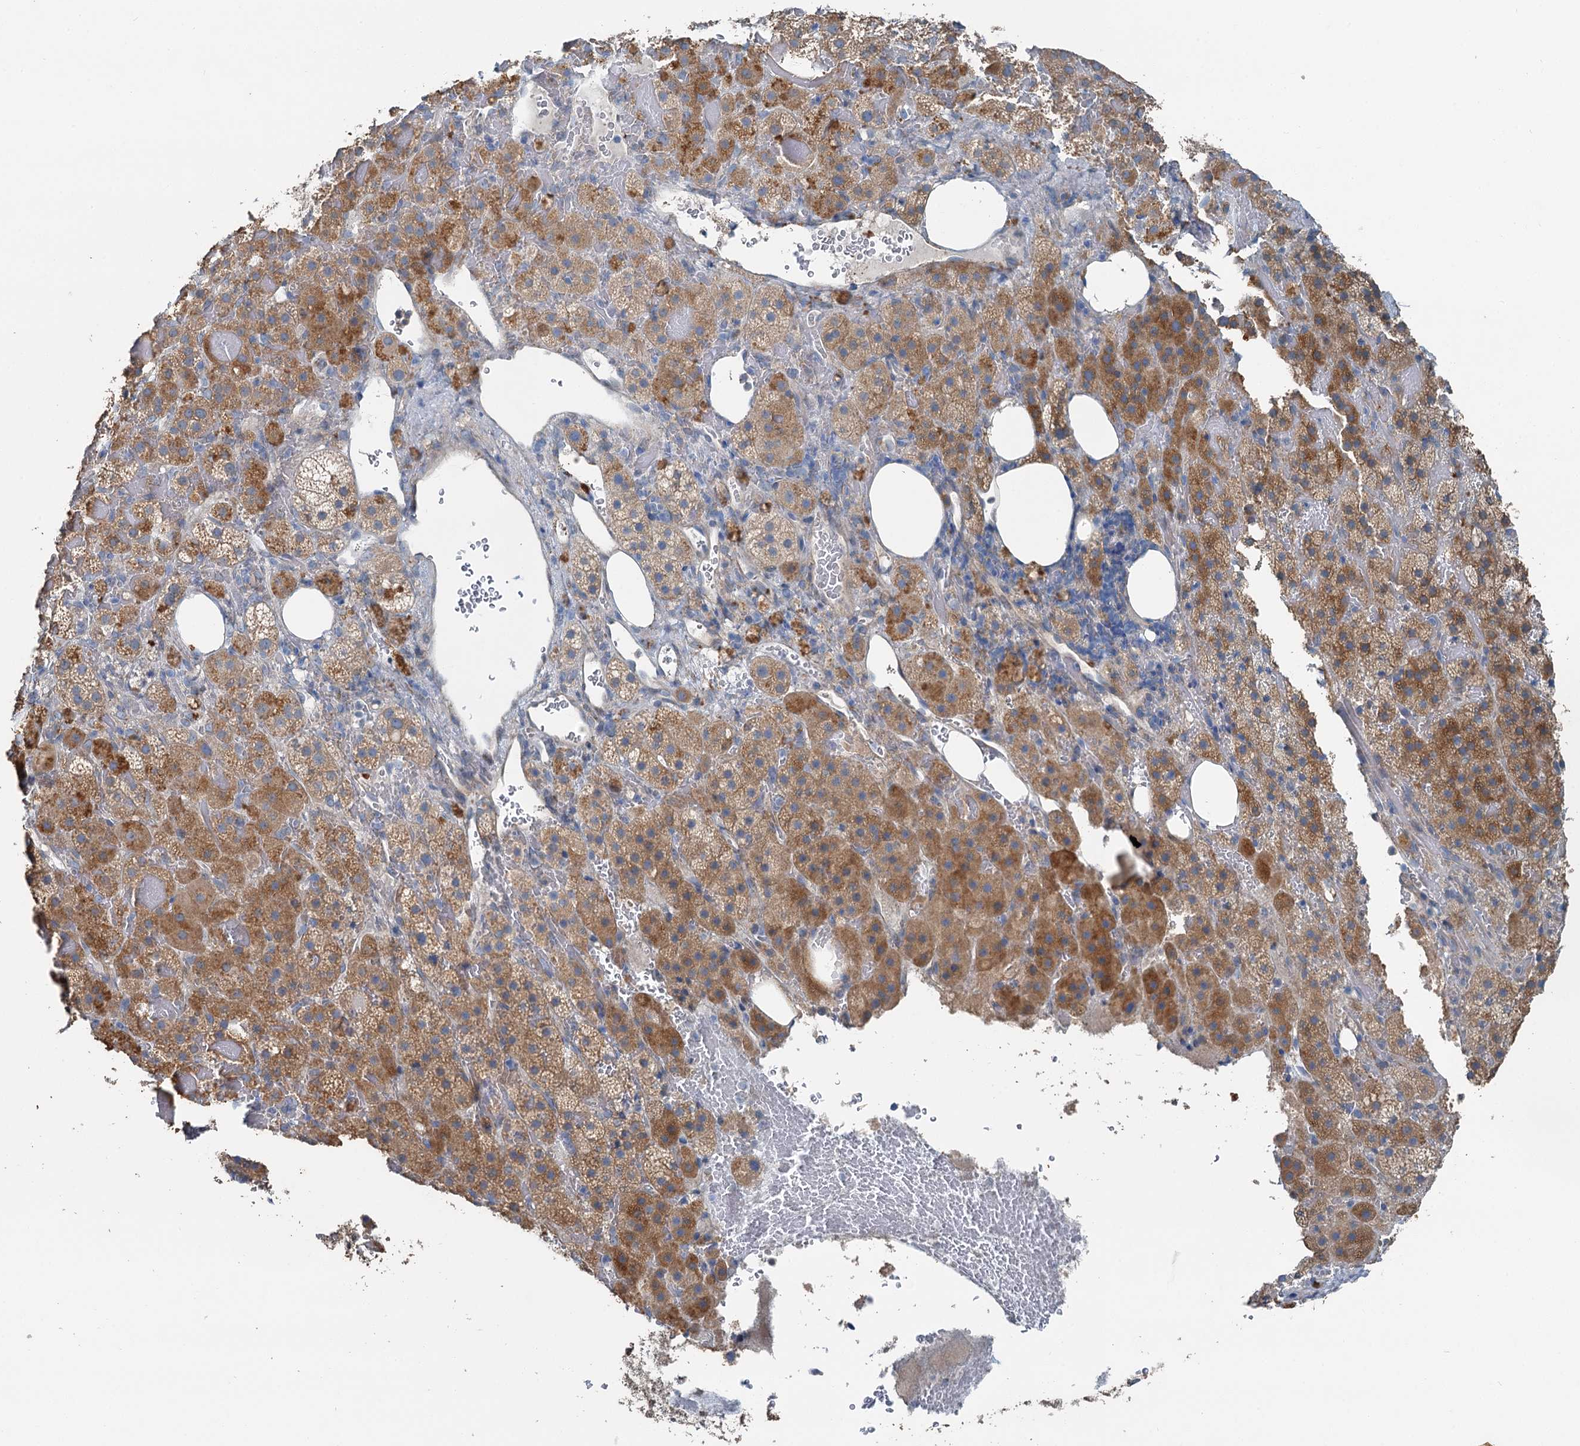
{"staining": {"intensity": "moderate", "quantity": ">75%", "location": "cytoplasmic/membranous"}, "tissue": "adrenal gland", "cell_type": "Glandular cells", "image_type": "normal", "snomed": [{"axis": "morphology", "description": "Normal tissue, NOS"}, {"axis": "topography", "description": "Adrenal gland"}], "caption": "IHC image of benign human adrenal gland stained for a protein (brown), which reveals medium levels of moderate cytoplasmic/membranous positivity in approximately >75% of glandular cells.", "gene": "C6orf120", "patient": {"sex": "female", "age": 59}}